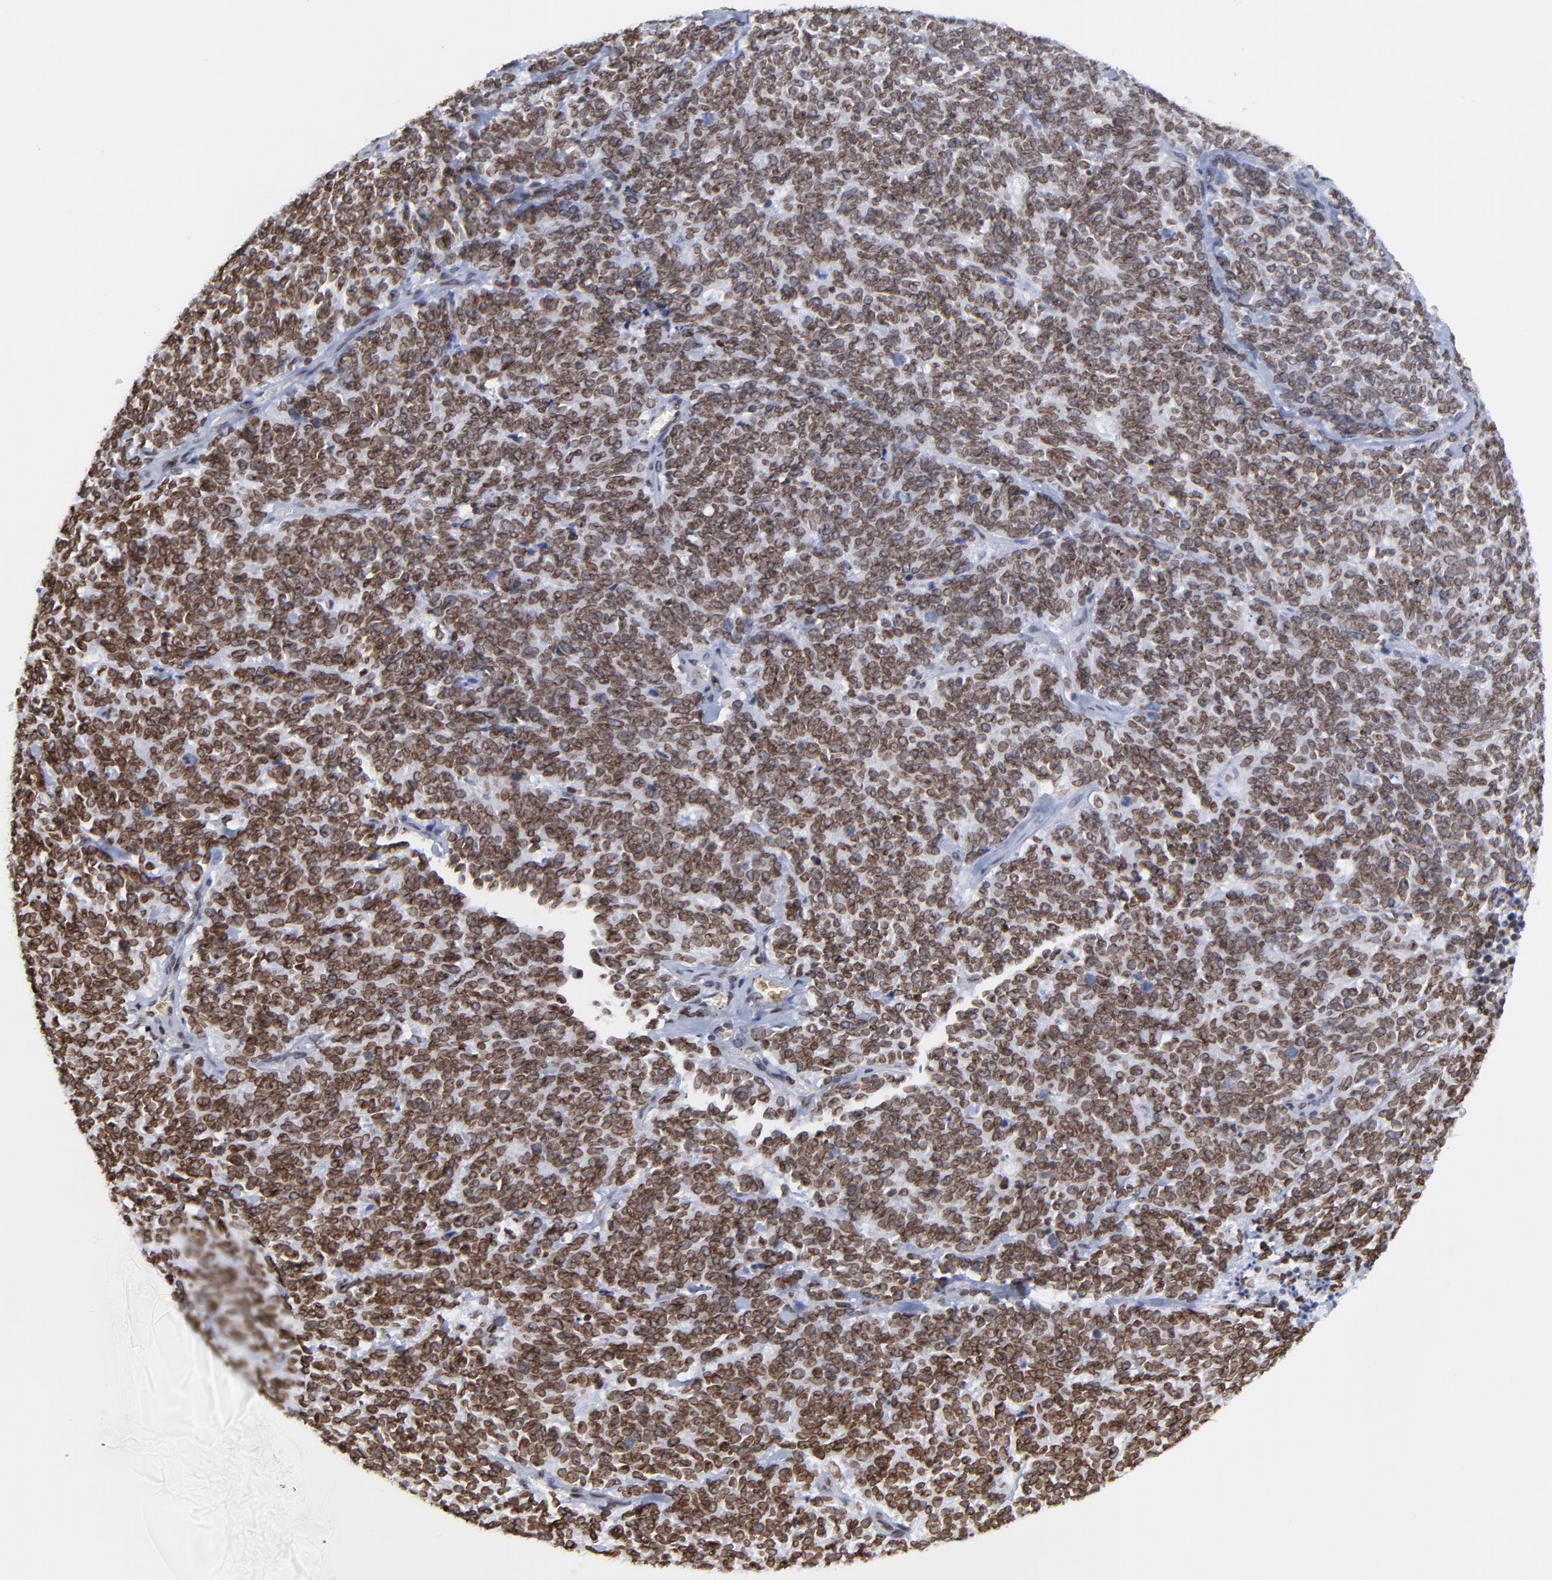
{"staining": {"intensity": "strong", "quantity": ">75%", "location": "cytoplasmic/membranous,nuclear"}, "tissue": "lung cancer", "cell_type": "Tumor cells", "image_type": "cancer", "snomed": [{"axis": "morphology", "description": "Neoplasm, malignant, NOS"}, {"axis": "topography", "description": "Lung"}], "caption": "Lung neoplasm (malignant) stained for a protein (brown) displays strong cytoplasmic/membranous and nuclear positive expression in approximately >75% of tumor cells.", "gene": "THAP7", "patient": {"sex": "female", "age": 58}}